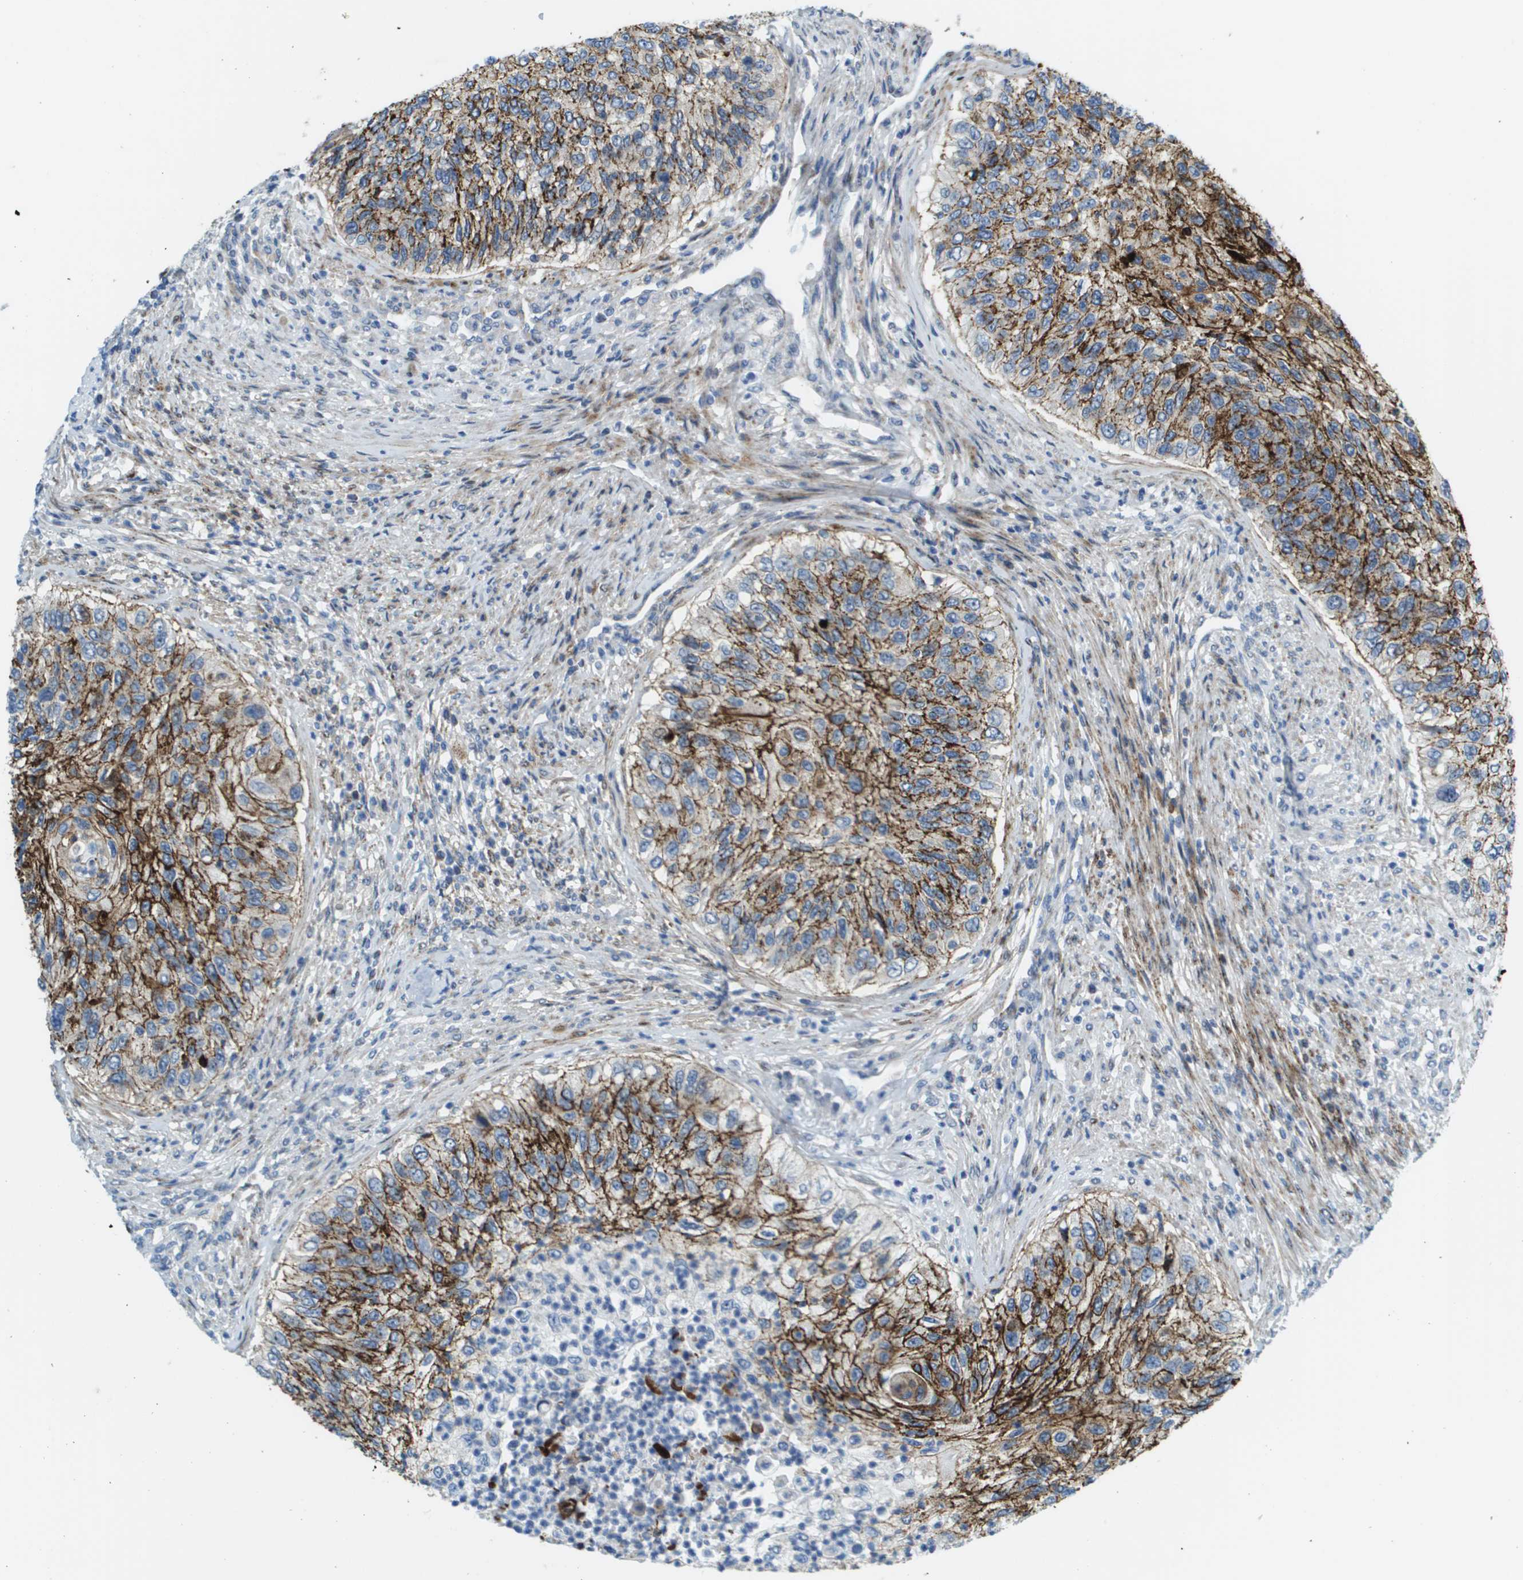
{"staining": {"intensity": "moderate", "quantity": ">75%", "location": "cytoplasmic/membranous"}, "tissue": "urothelial cancer", "cell_type": "Tumor cells", "image_type": "cancer", "snomed": [{"axis": "morphology", "description": "Urothelial carcinoma, High grade"}, {"axis": "topography", "description": "Urinary bladder"}], "caption": "Urothelial cancer tissue demonstrates moderate cytoplasmic/membranous staining in approximately >75% of tumor cells, visualized by immunohistochemistry.", "gene": "SDC1", "patient": {"sex": "female", "age": 60}}